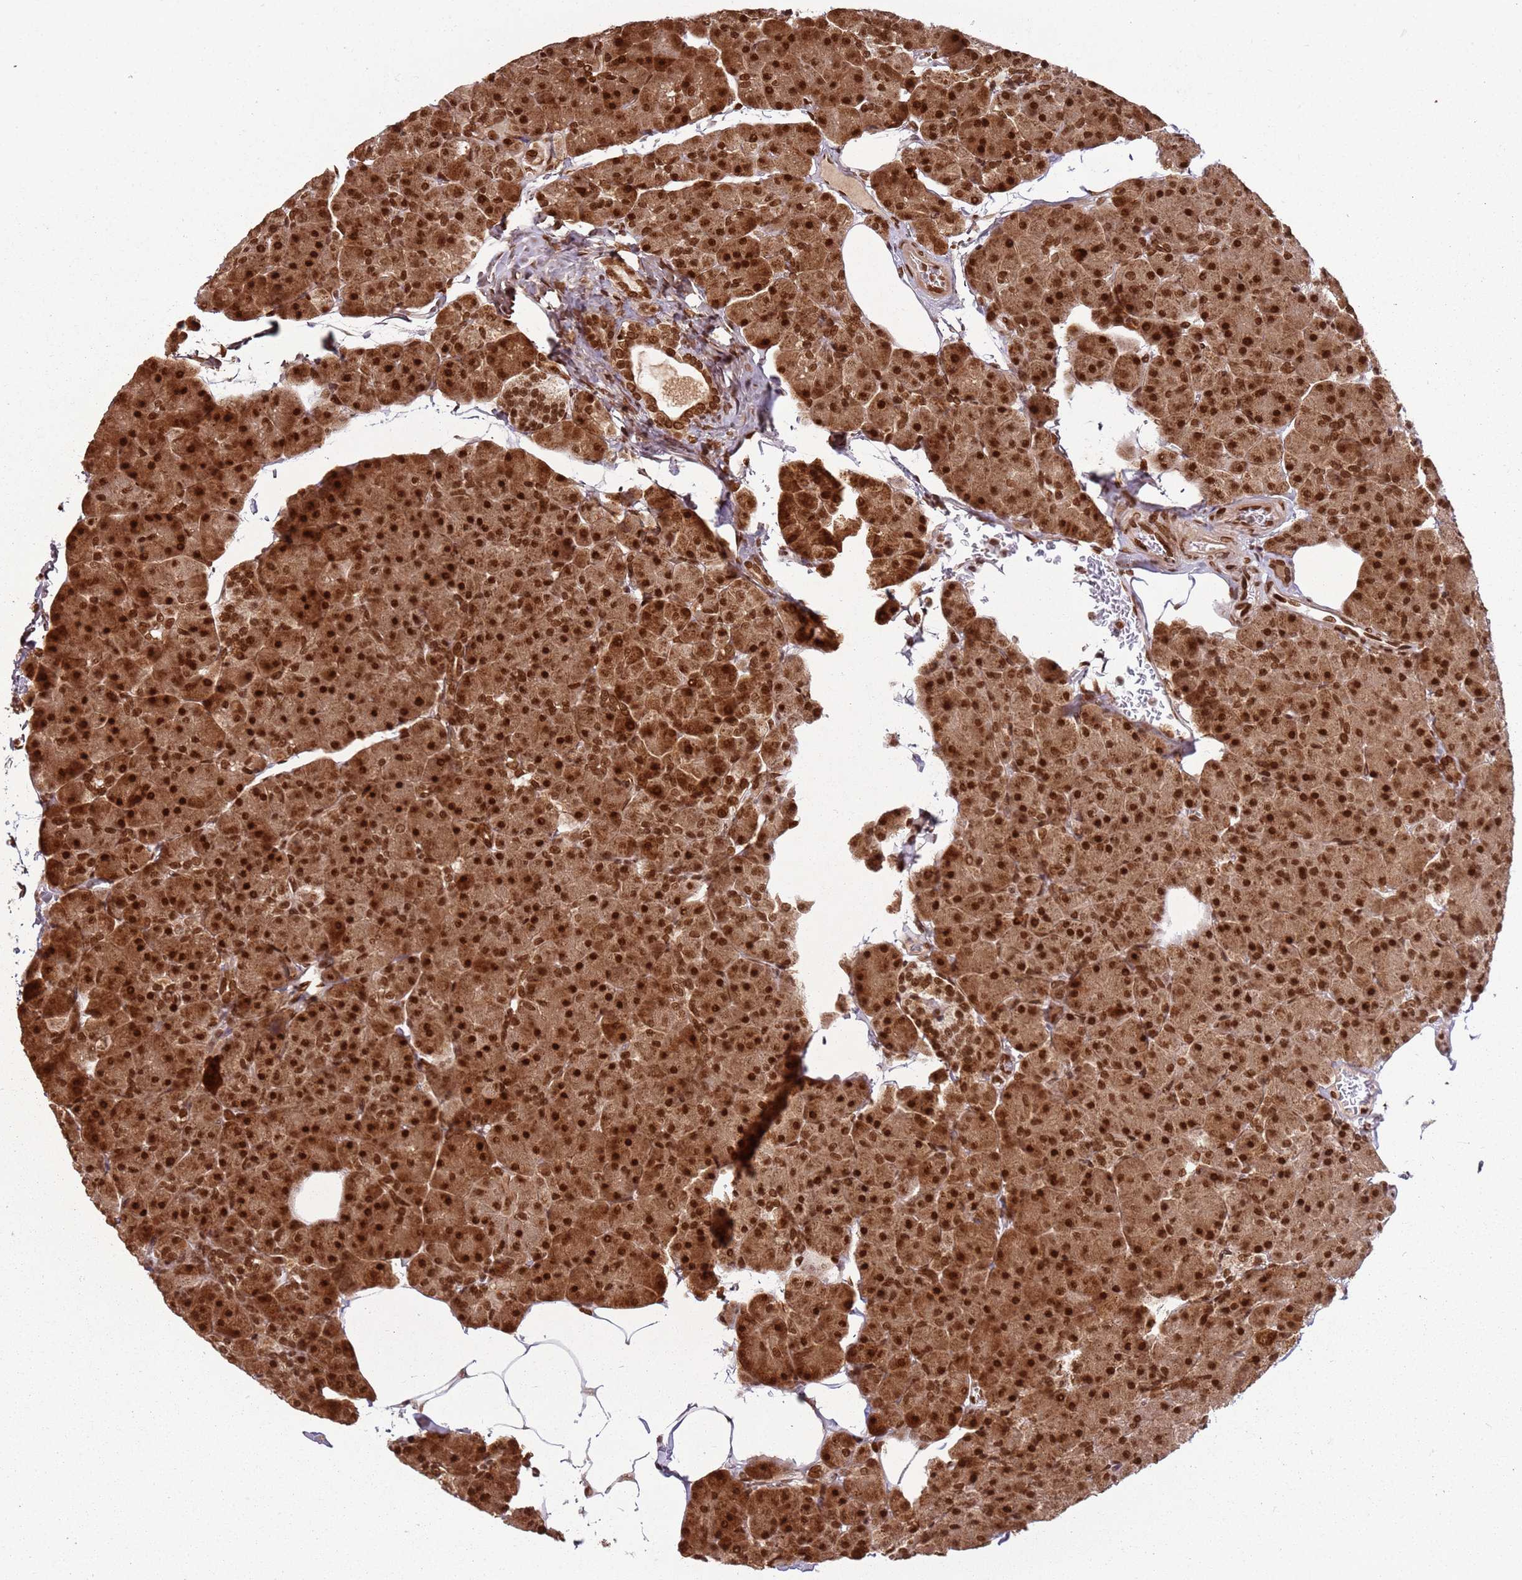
{"staining": {"intensity": "strong", "quantity": ">75%", "location": "cytoplasmic/membranous,nuclear"}, "tissue": "pancreas", "cell_type": "Exocrine glandular cells", "image_type": "normal", "snomed": [{"axis": "morphology", "description": "Normal tissue, NOS"}, {"axis": "topography", "description": "Pancreas"}], "caption": "The histopathology image shows staining of benign pancreas, revealing strong cytoplasmic/membranous,nuclear protein positivity (brown color) within exocrine glandular cells.", "gene": "TENT4A", "patient": {"sex": "male", "age": 35}}